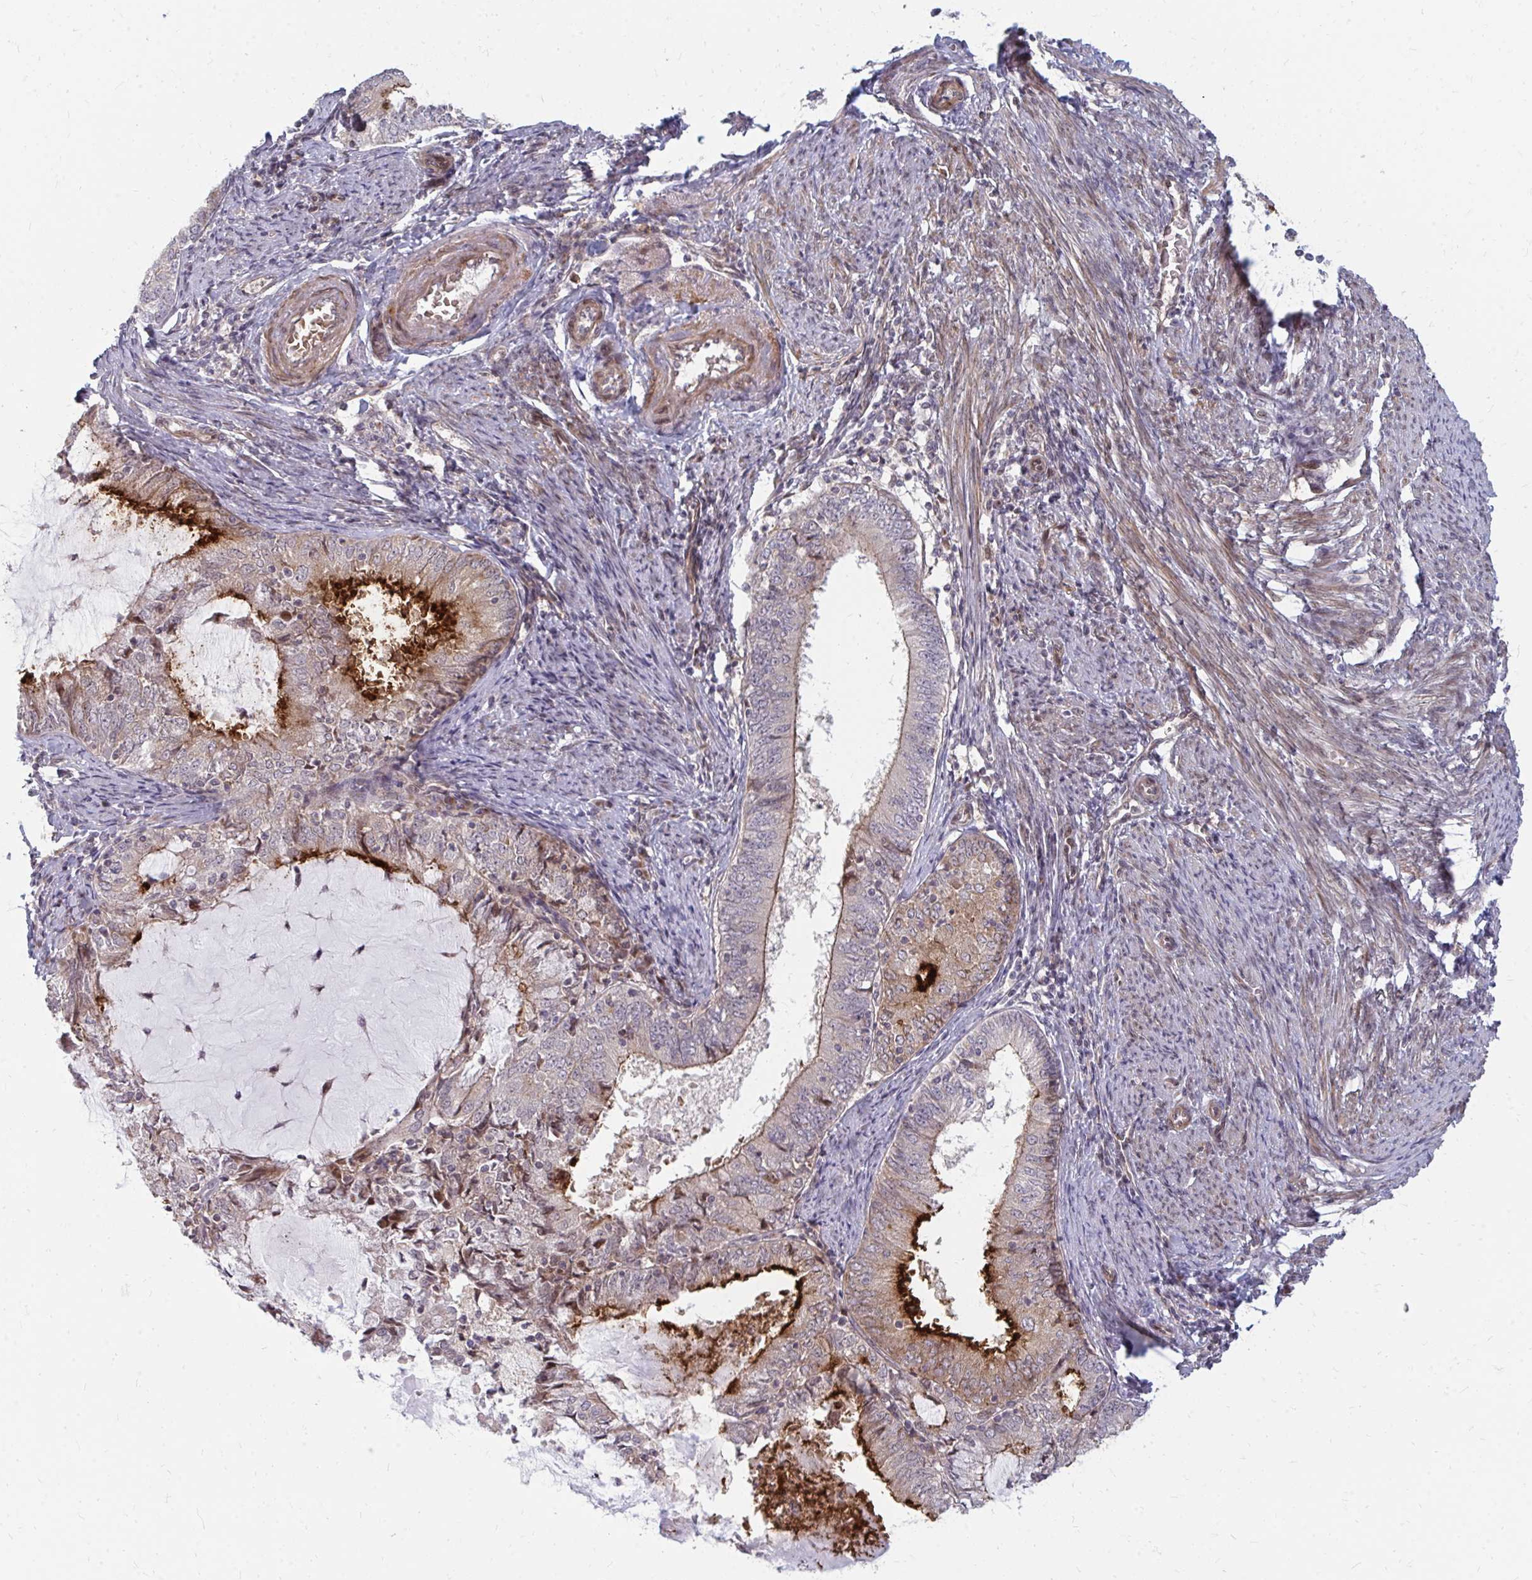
{"staining": {"intensity": "strong", "quantity": "<25%", "location": "cytoplasmic/membranous"}, "tissue": "endometrial cancer", "cell_type": "Tumor cells", "image_type": "cancer", "snomed": [{"axis": "morphology", "description": "Adenocarcinoma, NOS"}, {"axis": "topography", "description": "Endometrium"}], "caption": "Immunohistochemical staining of adenocarcinoma (endometrial) reveals strong cytoplasmic/membranous protein expression in approximately <25% of tumor cells.", "gene": "ZNF285", "patient": {"sex": "female", "age": 57}}